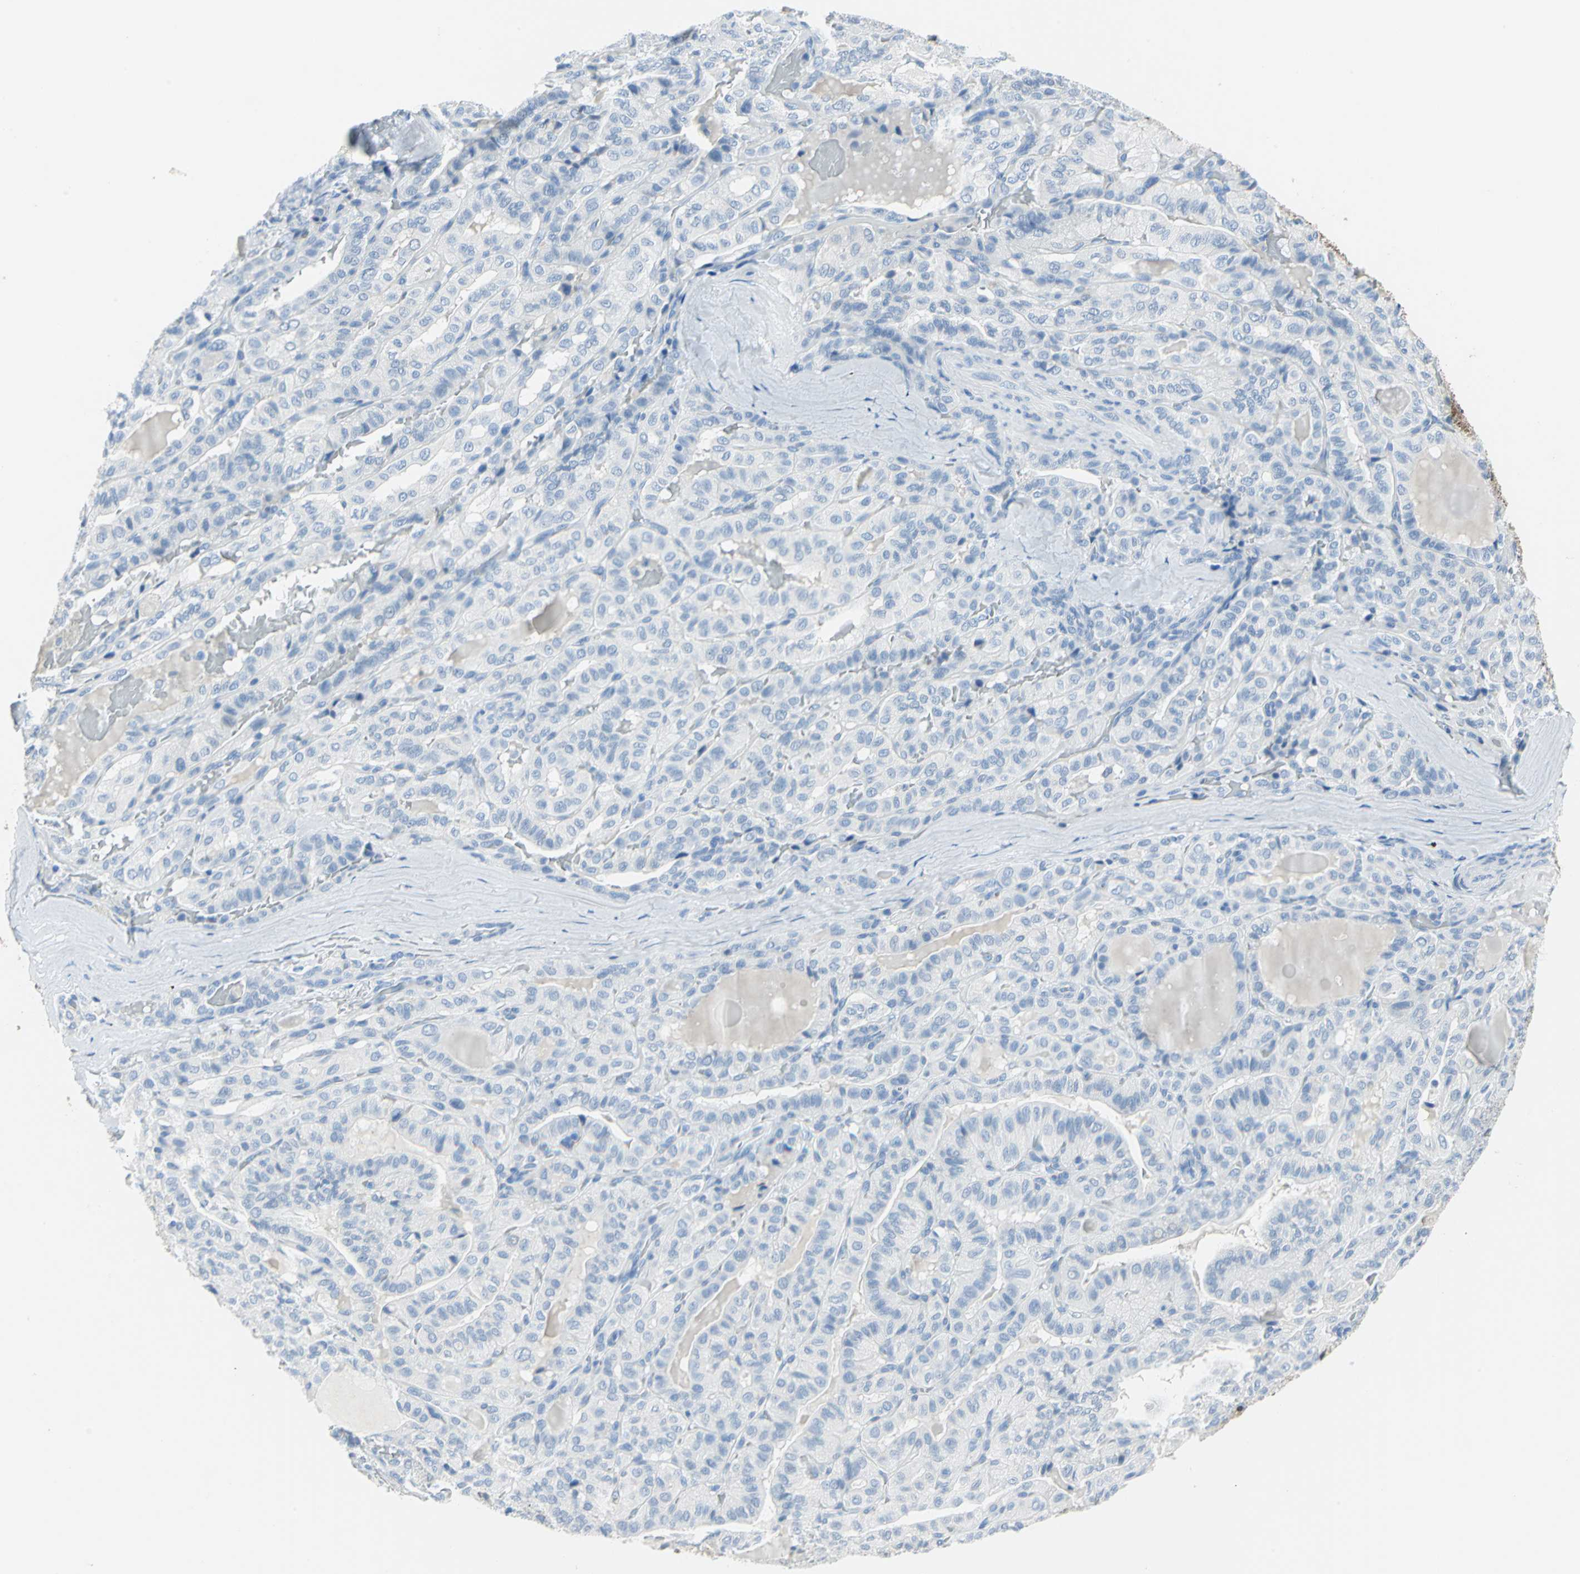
{"staining": {"intensity": "negative", "quantity": "none", "location": "none"}, "tissue": "thyroid cancer", "cell_type": "Tumor cells", "image_type": "cancer", "snomed": [{"axis": "morphology", "description": "Papillary adenocarcinoma, NOS"}, {"axis": "topography", "description": "Thyroid gland"}], "caption": "A photomicrograph of human thyroid papillary adenocarcinoma is negative for staining in tumor cells.", "gene": "SFN", "patient": {"sex": "male", "age": 77}}